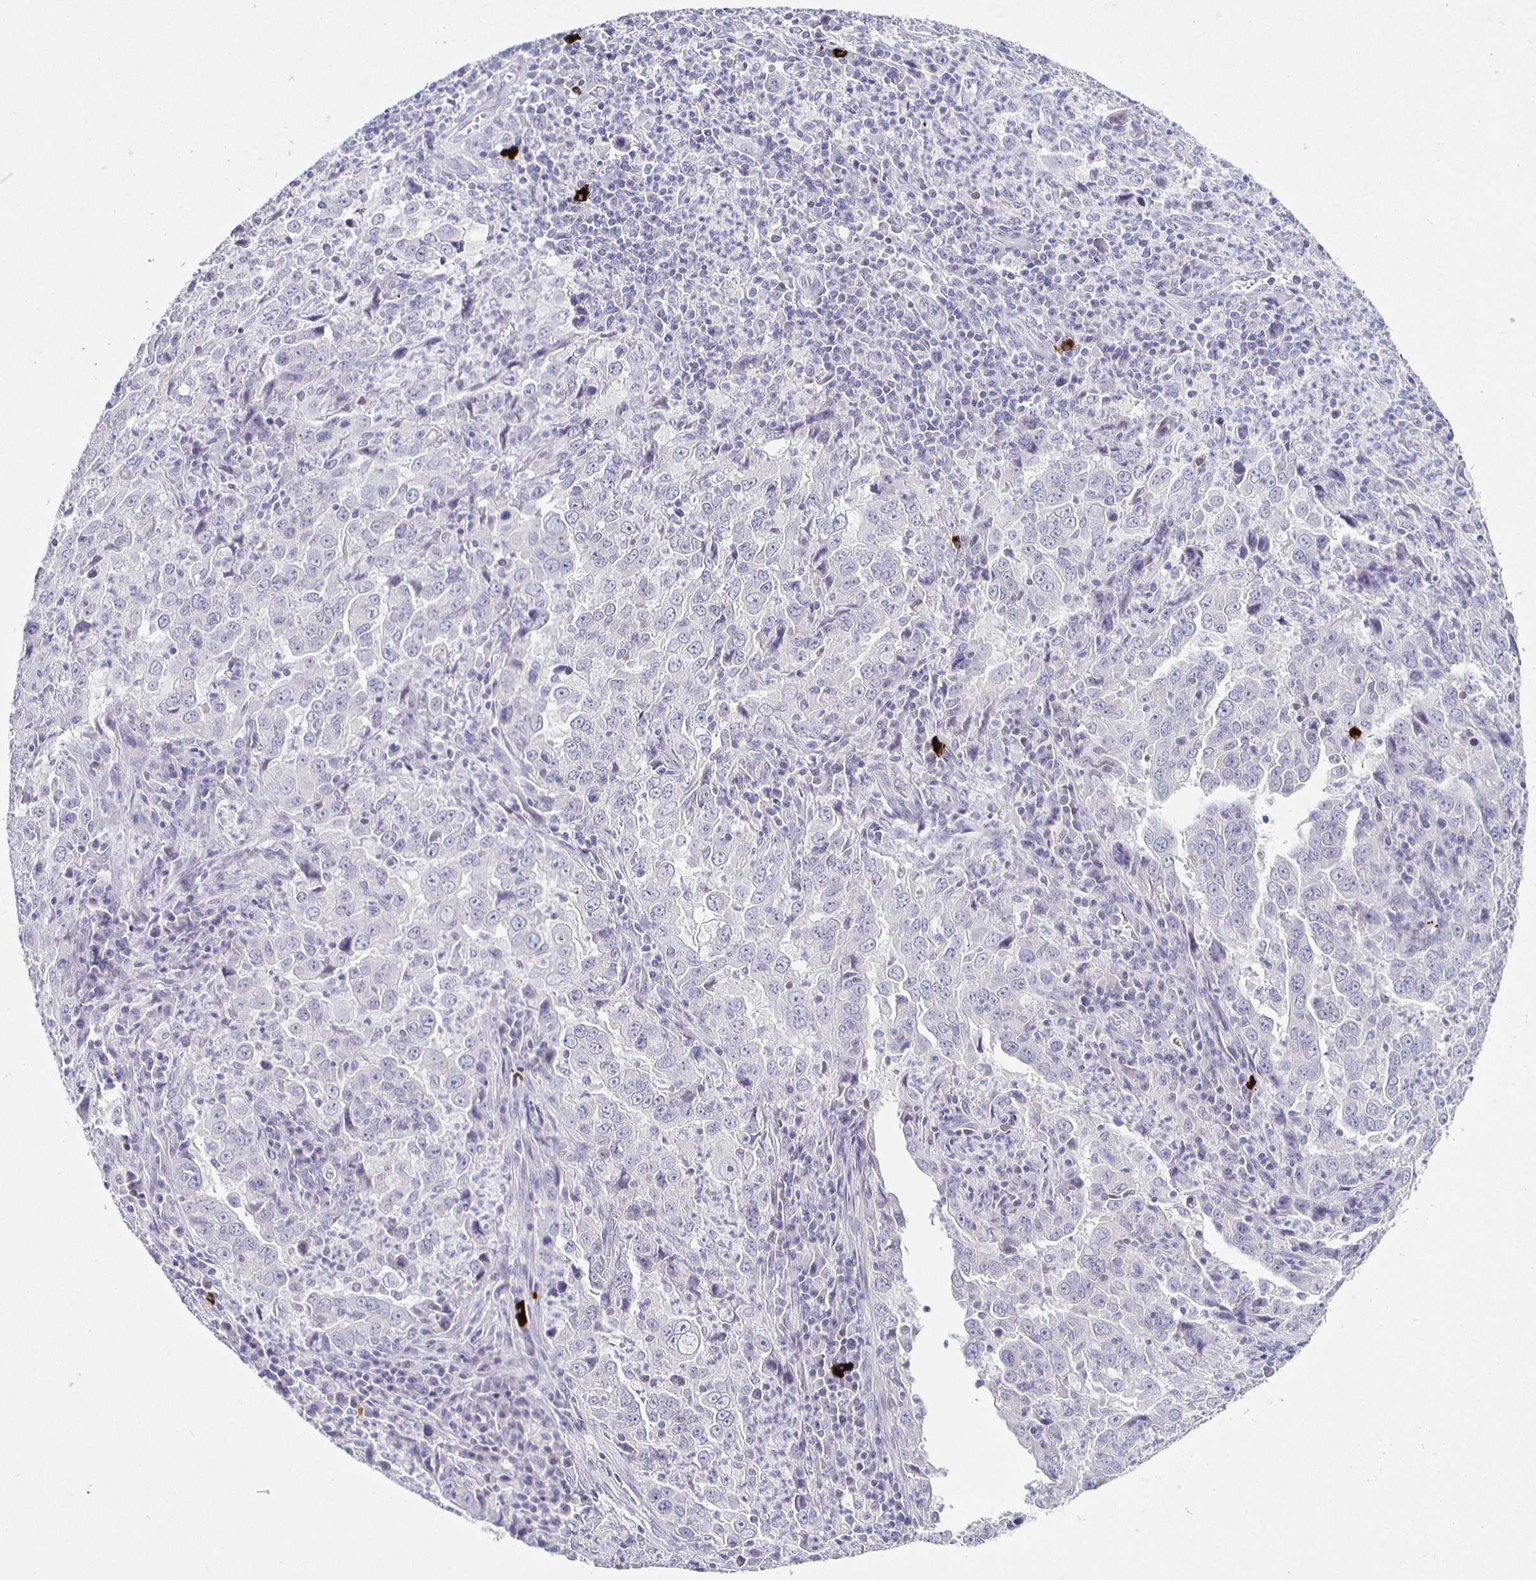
{"staining": {"intensity": "negative", "quantity": "none", "location": "none"}, "tissue": "lung cancer", "cell_type": "Tumor cells", "image_type": "cancer", "snomed": [{"axis": "morphology", "description": "Adenocarcinoma, NOS"}, {"axis": "topography", "description": "Lung"}], "caption": "Immunohistochemistry (IHC) of lung adenocarcinoma demonstrates no staining in tumor cells.", "gene": "CARNS1", "patient": {"sex": "male", "age": 67}}